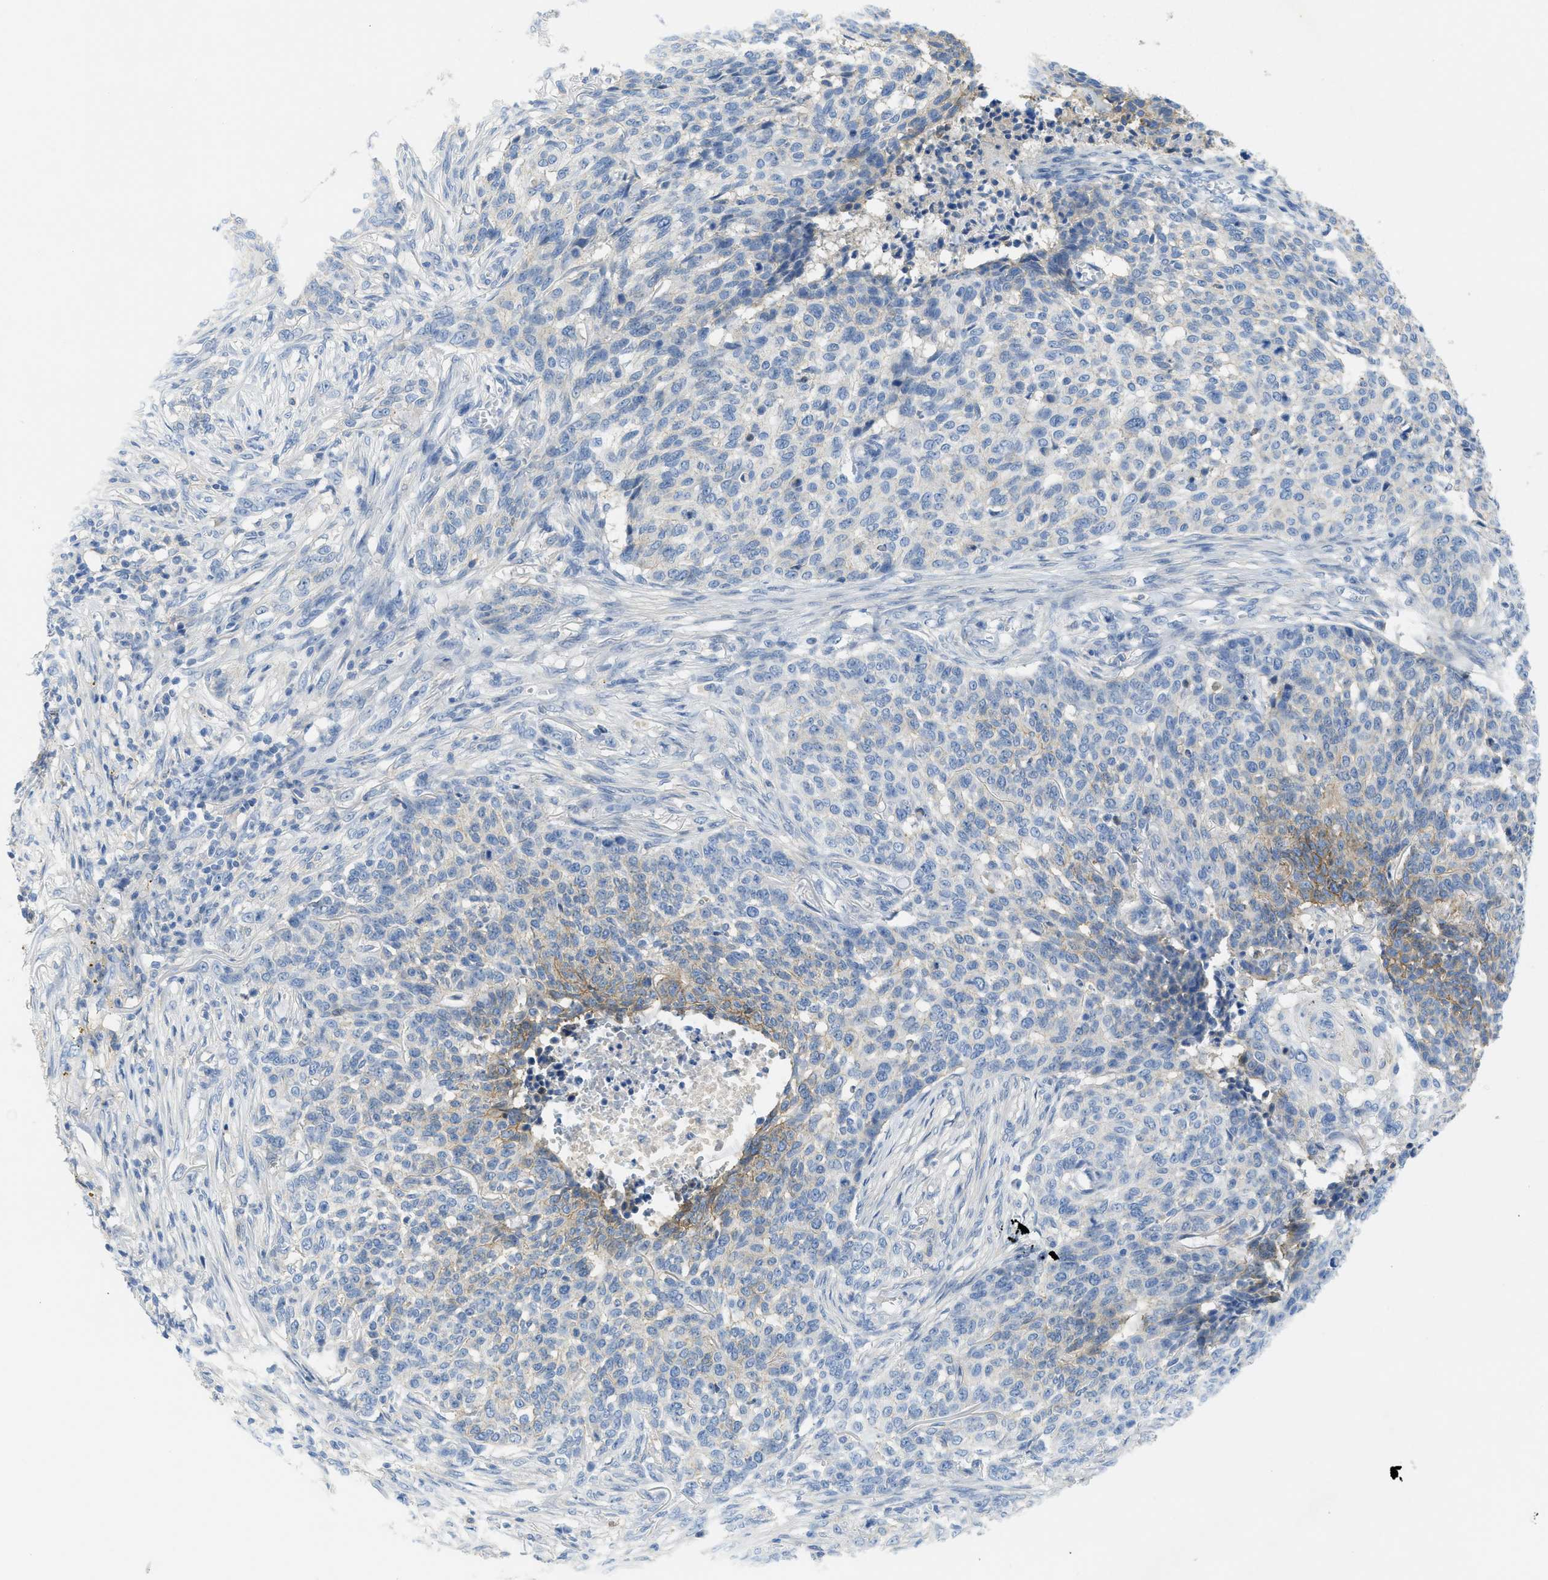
{"staining": {"intensity": "moderate", "quantity": "<25%", "location": "cytoplasmic/membranous"}, "tissue": "skin cancer", "cell_type": "Tumor cells", "image_type": "cancer", "snomed": [{"axis": "morphology", "description": "Basal cell carcinoma"}, {"axis": "topography", "description": "Skin"}], "caption": "DAB (3,3'-diaminobenzidine) immunohistochemical staining of basal cell carcinoma (skin) reveals moderate cytoplasmic/membranous protein staining in about <25% of tumor cells.", "gene": "CNNM4", "patient": {"sex": "male", "age": 85}}